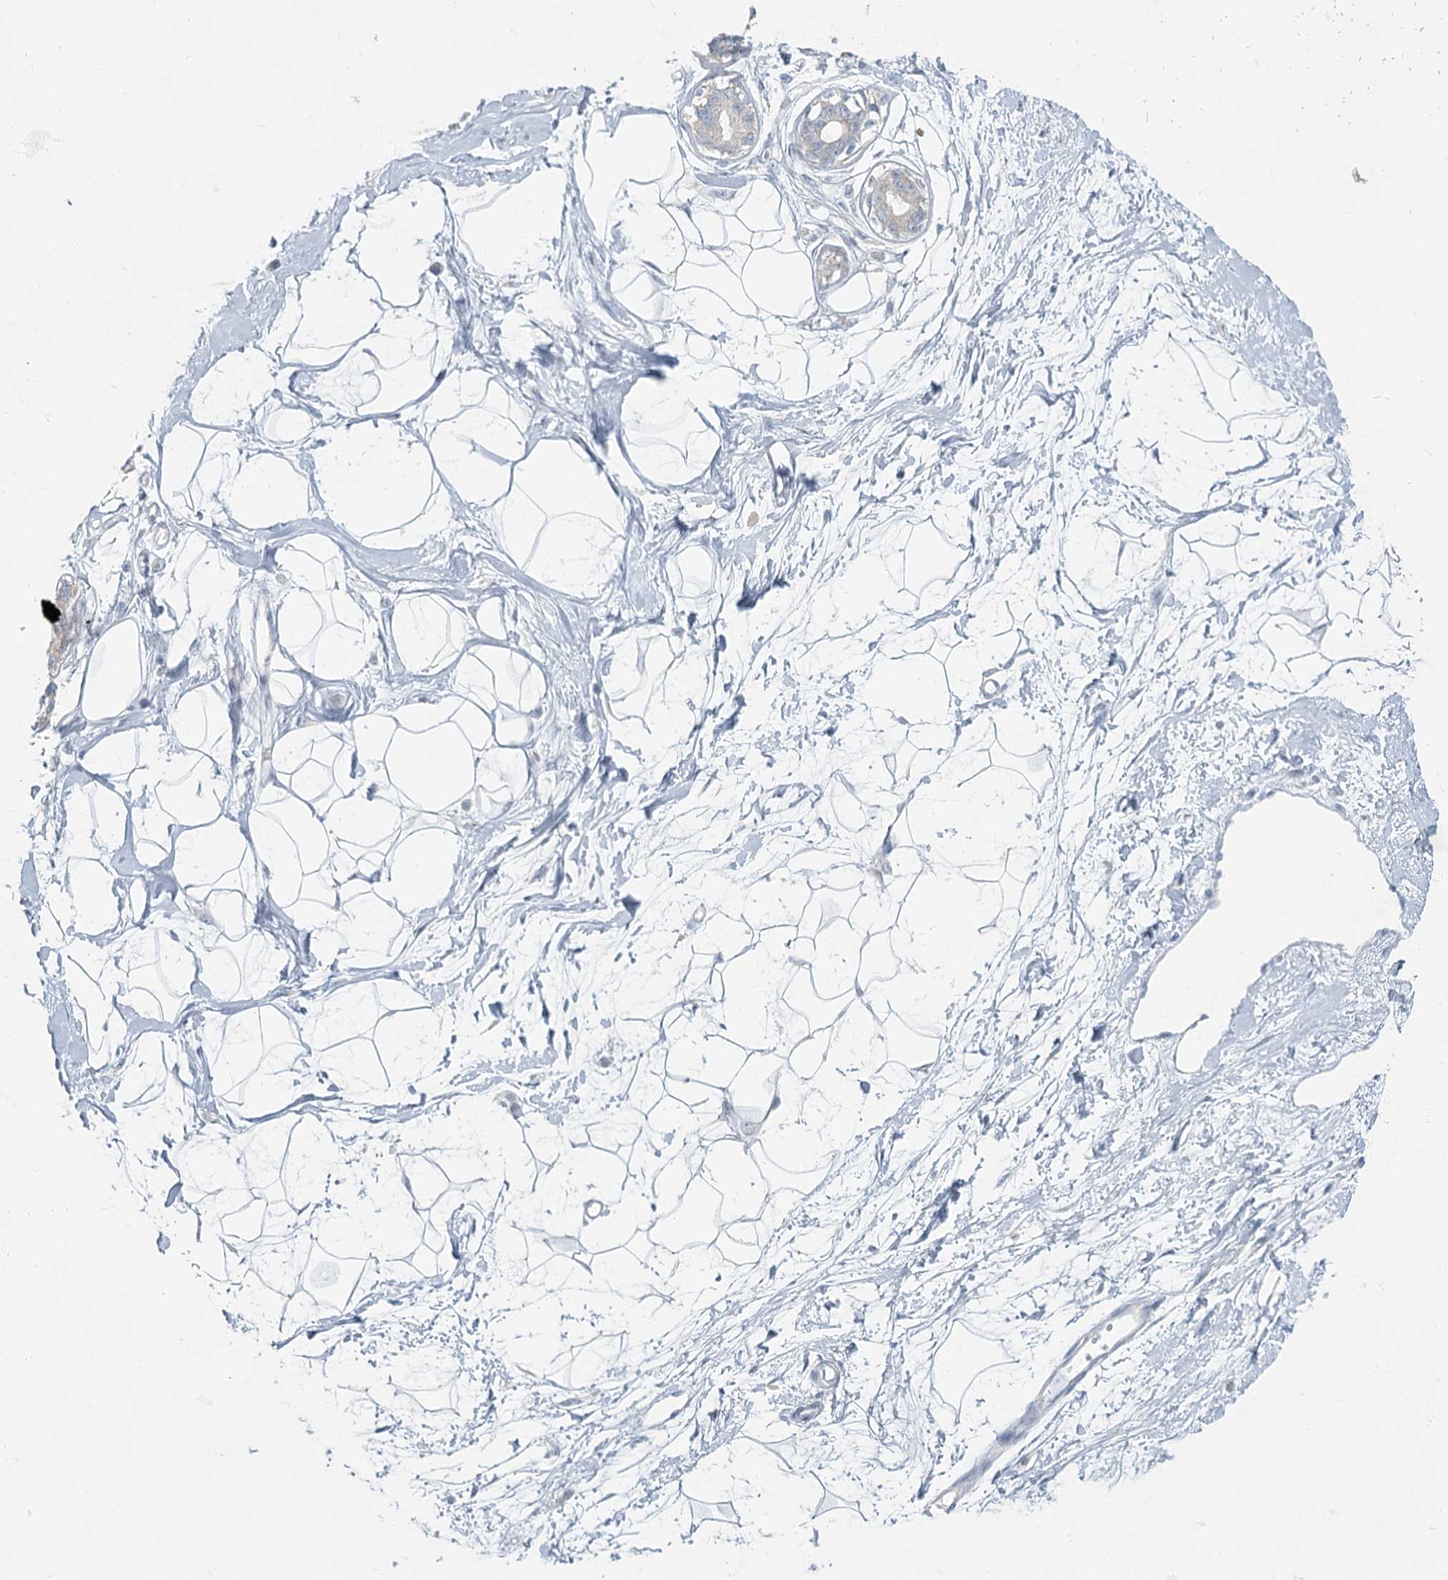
{"staining": {"intensity": "negative", "quantity": "none", "location": "none"}, "tissue": "breast", "cell_type": "Adipocytes", "image_type": "normal", "snomed": [{"axis": "morphology", "description": "Normal tissue, NOS"}, {"axis": "topography", "description": "Breast"}], "caption": "Adipocytes are negative for protein expression in benign human breast. (Brightfield microscopy of DAB (3,3'-diaminobenzidine) immunohistochemistry at high magnification).", "gene": "FAM110C", "patient": {"sex": "female", "age": 45}}